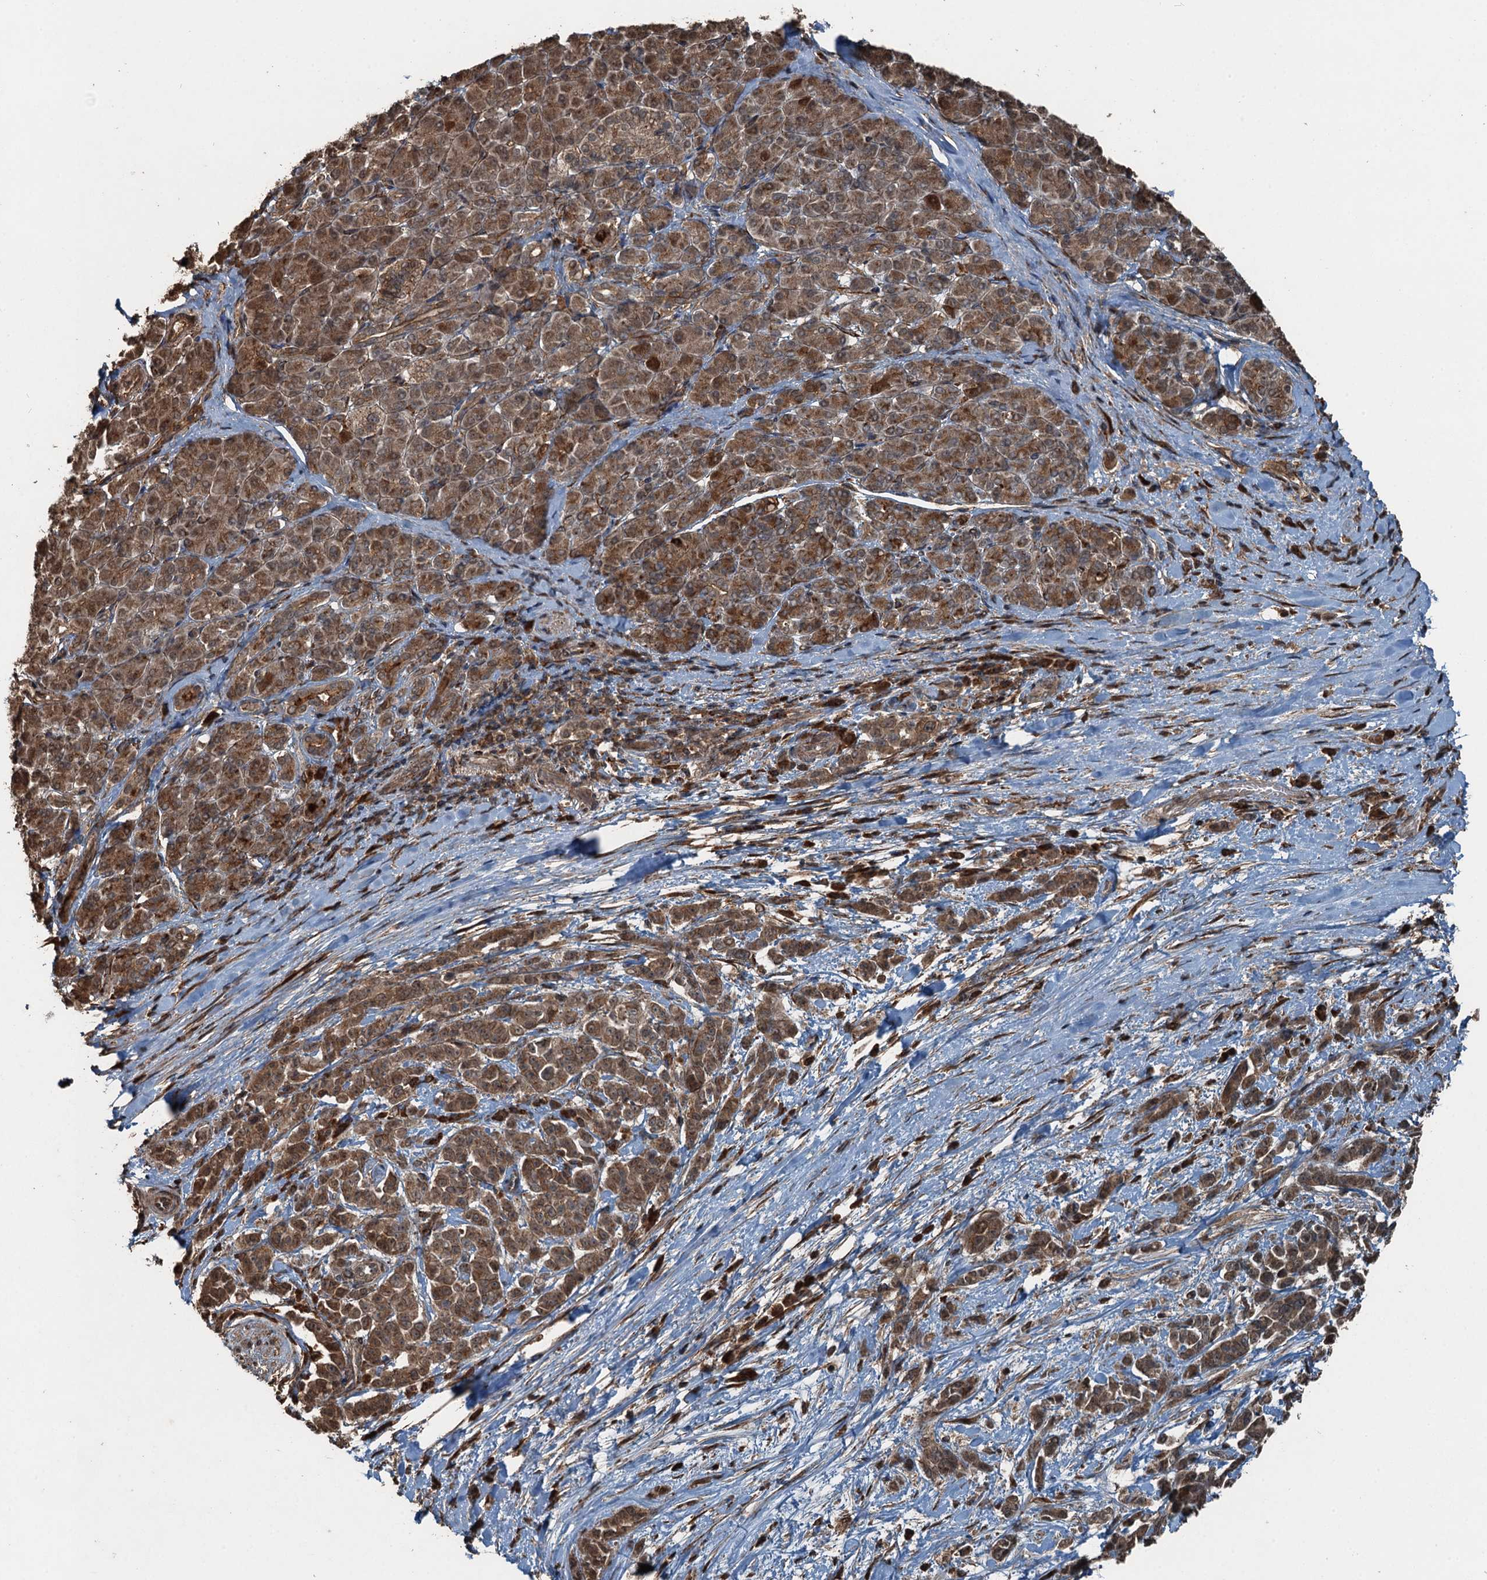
{"staining": {"intensity": "moderate", "quantity": ">75%", "location": "cytoplasmic/membranous"}, "tissue": "pancreatic cancer", "cell_type": "Tumor cells", "image_type": "cancer", "snomed": [{"axis": "morphology", "description": "Normal tissue, NOS"}, {"axis": "morphology", "description": "Adenocarcinoma, NOS"}, {"axis": "topography", "description": "Pancreas"}], "caption": "Tumor cells display medium levels of moderate cytoplasmic/membranous expression in about >75% of cells in human adenocarcinoma (pancreatic). (Stains: DAB (3,3'-diaminobenzidine) in brown, nuclei in blue, Microscopy: brightfield microscopy at high magnification).", "gene": "TCTN1", "patient": {"sex": "female", "age": 64}}